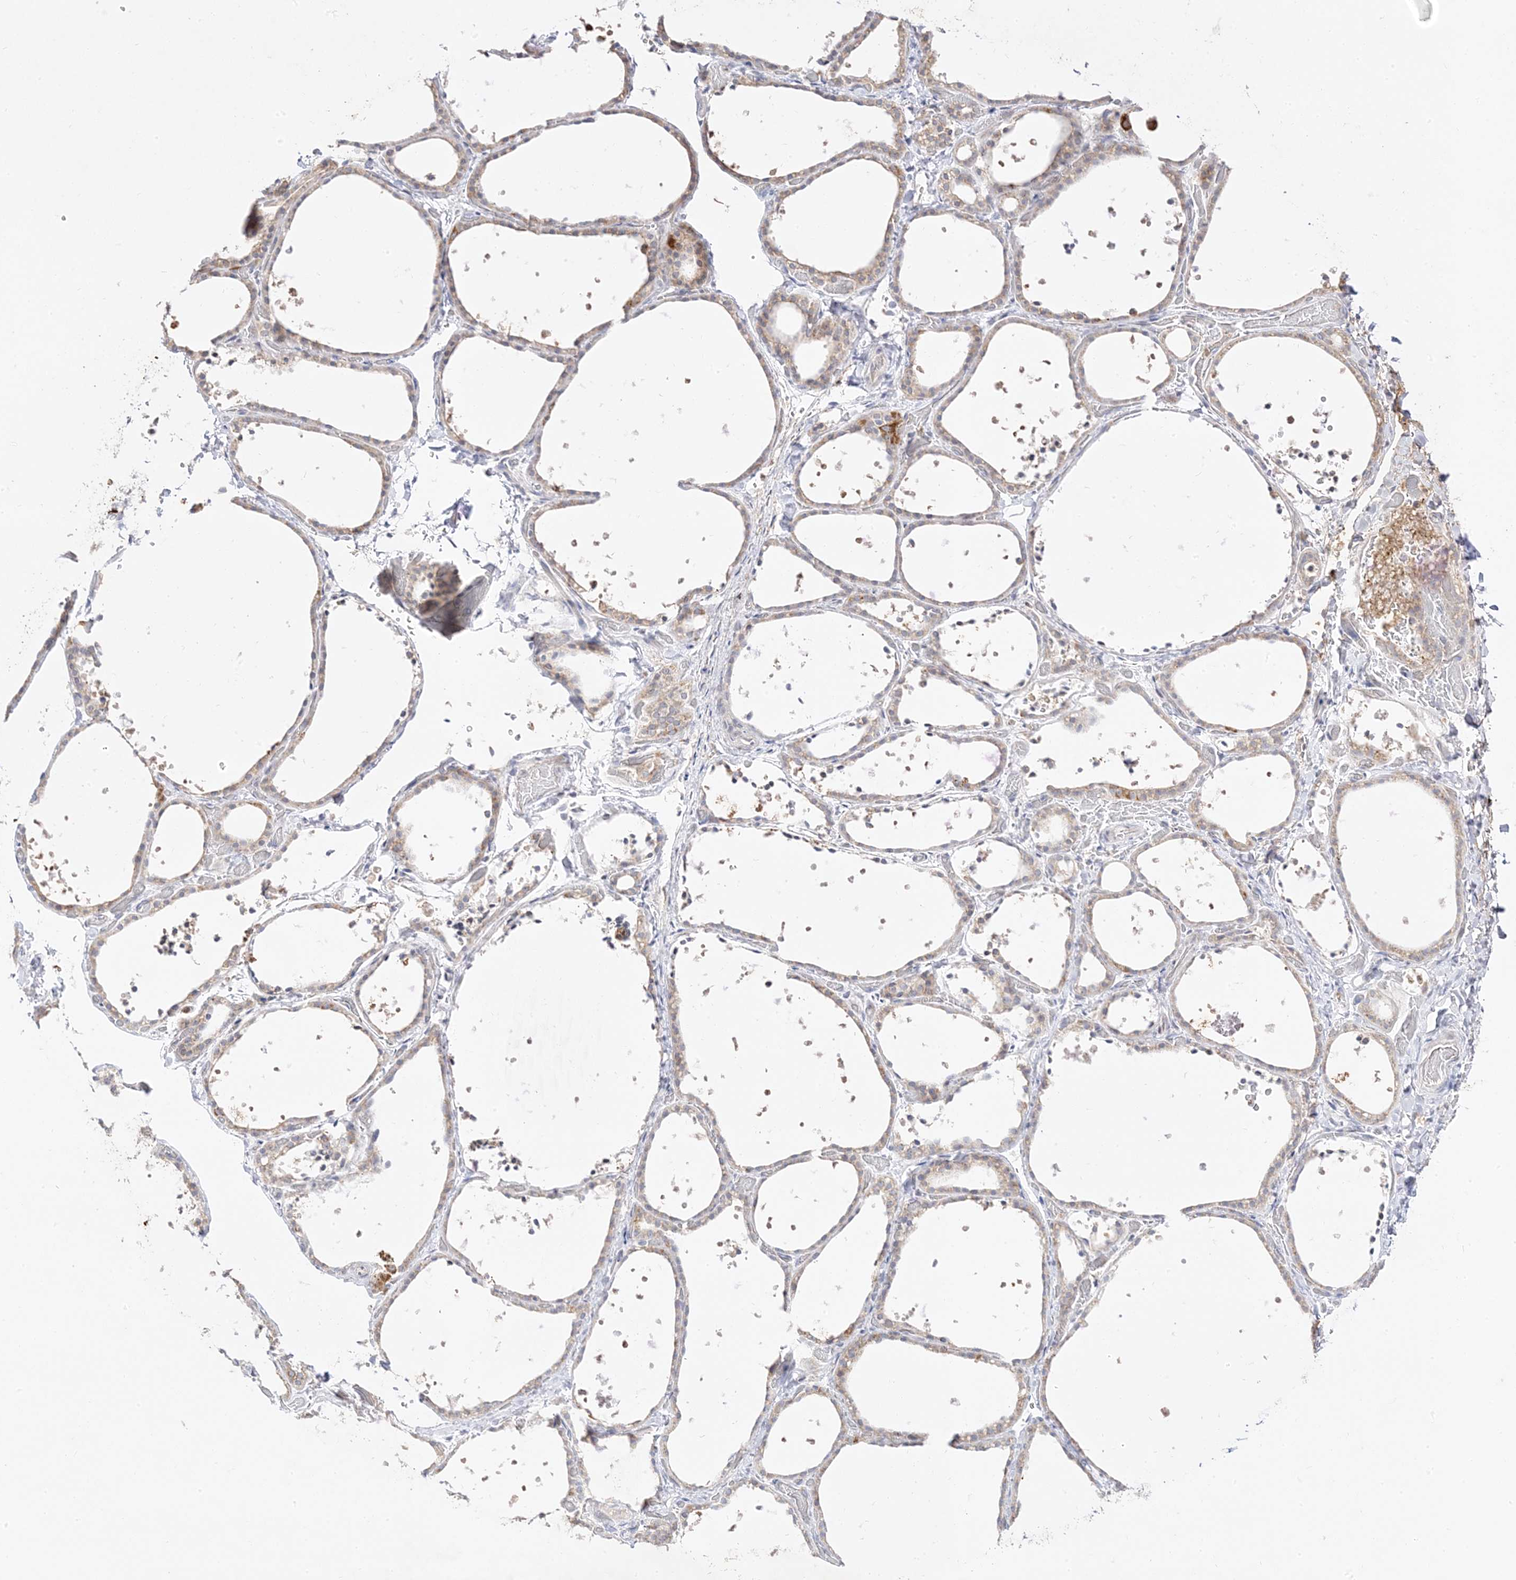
{"staining": {"intensity": "weak", "quantity": "25%-75%", "location": "cytoplasmic/membranous"}, "tissue": "thyroid gland", "cell_type": "Glandular cells", "image_type": "normal", "snomed": [{"axis": "morphology", "description": "Normal tissue, NOS"}, {"axis": "topography", "description": "Thyroid gland"}], "caption": "Immunohistochemistry staining of unremarkable thyroid gland, which reveals low levels of weak cytoplasmic/membranous staining in approximately 25%-75% of glandular cells indicating weak cytoplasmic/membranous protein expression. The staining was performed using DAB (brown) for protein detection and nuclei were counterstained in hematoxylin (blue).", "gene": "TRANK1", "patient": {"sex": "female", "age": 44}}